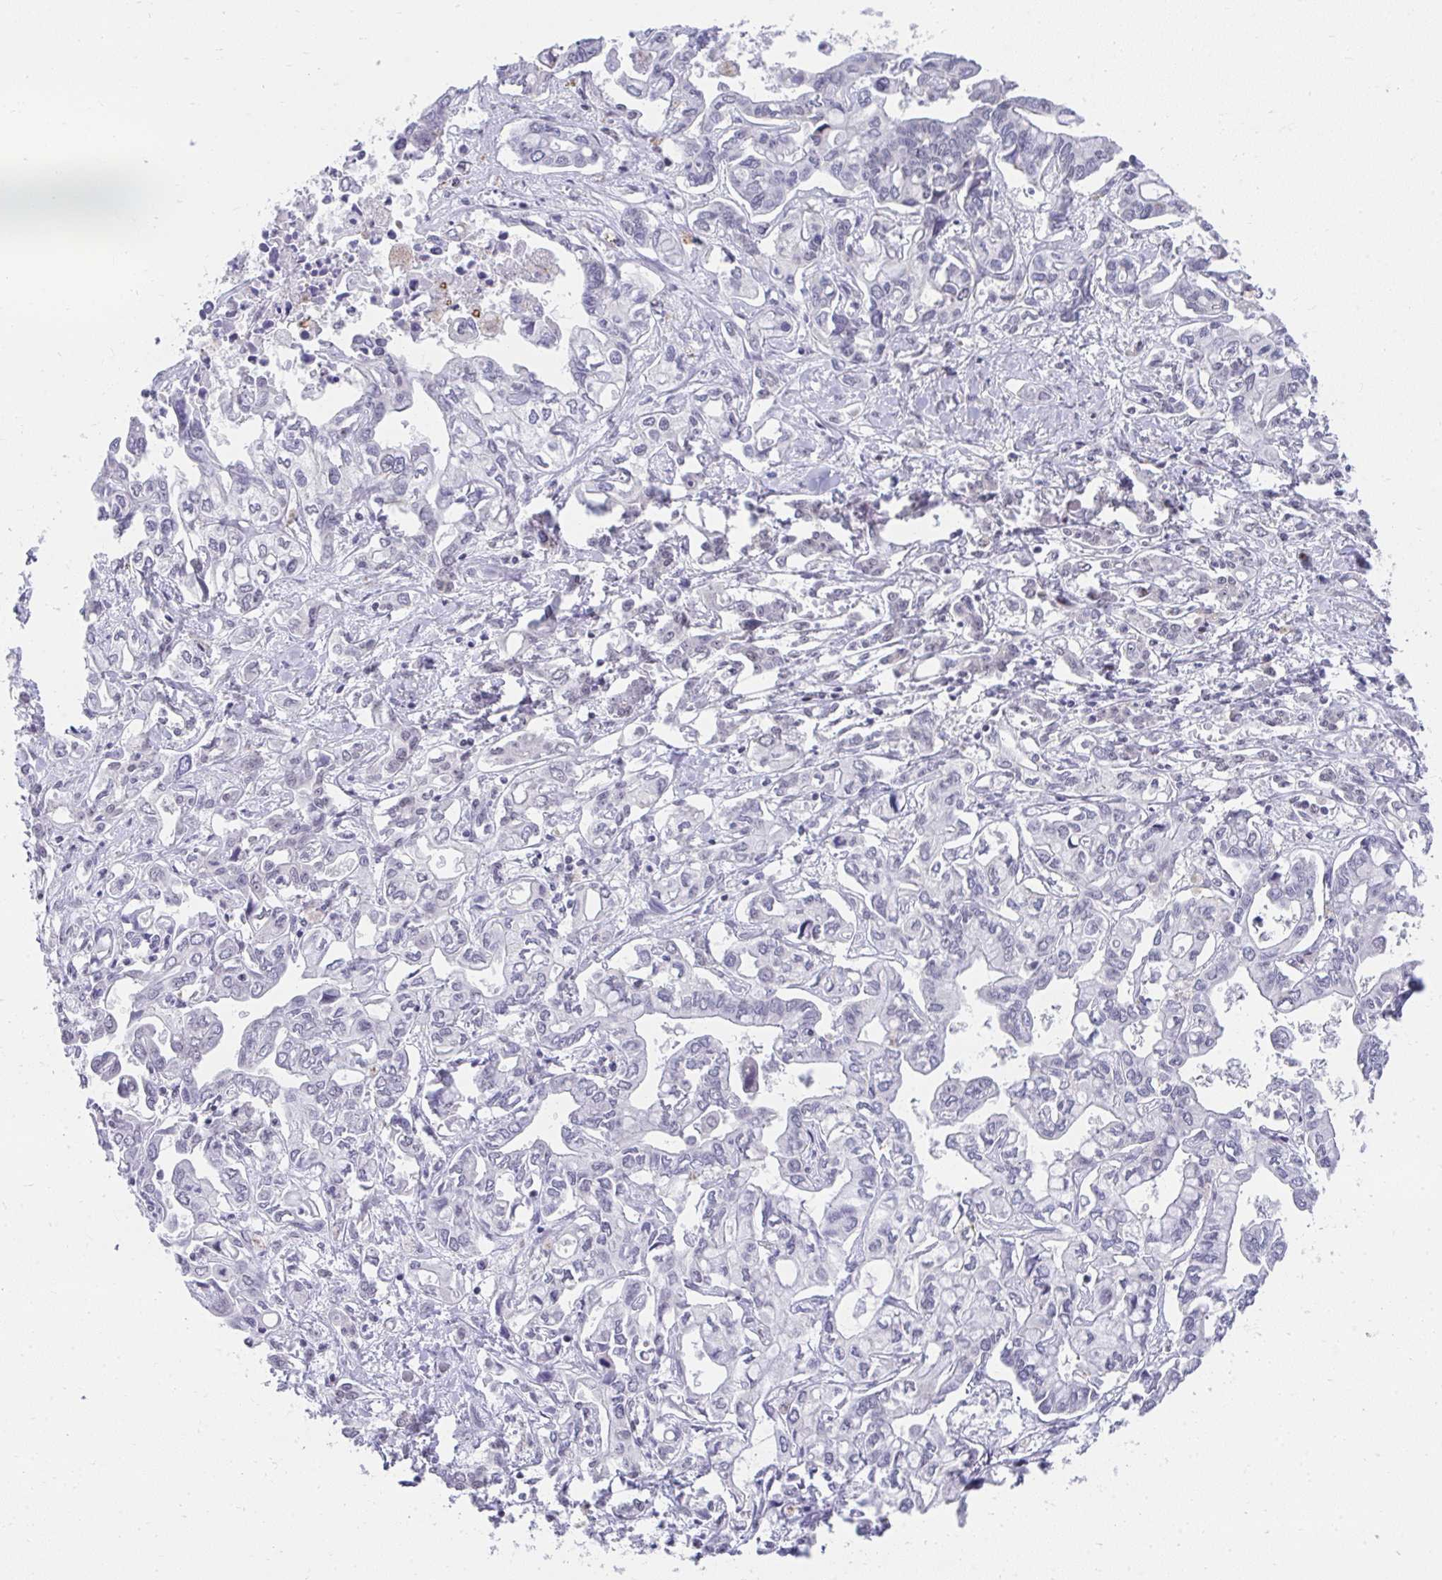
{"staining": {"intensity": "negative", "quantity": "none", "location": "none"}, "tissue": "liver cancer", "cell_type": "Tumor cells", "image_type": "cancer", "snomed": [{"axis": "morphology", "description": "Cholangiocarcinoma"}, {"axis": "topography", "description": "Liver"}], "caption": "IHC micrograph of neoplastic tissue: human liver cancer stained with DAB (3,3'-diaminobenzidine) shows no significant protein positivity in tumor cells. (DAB (3,3'-diaminobenzidine) immunohistochemistry visualized using brightfield microscopy, high magnification).", "gene": "HIRA", "patient": {"sex": "female", "age": 64}}